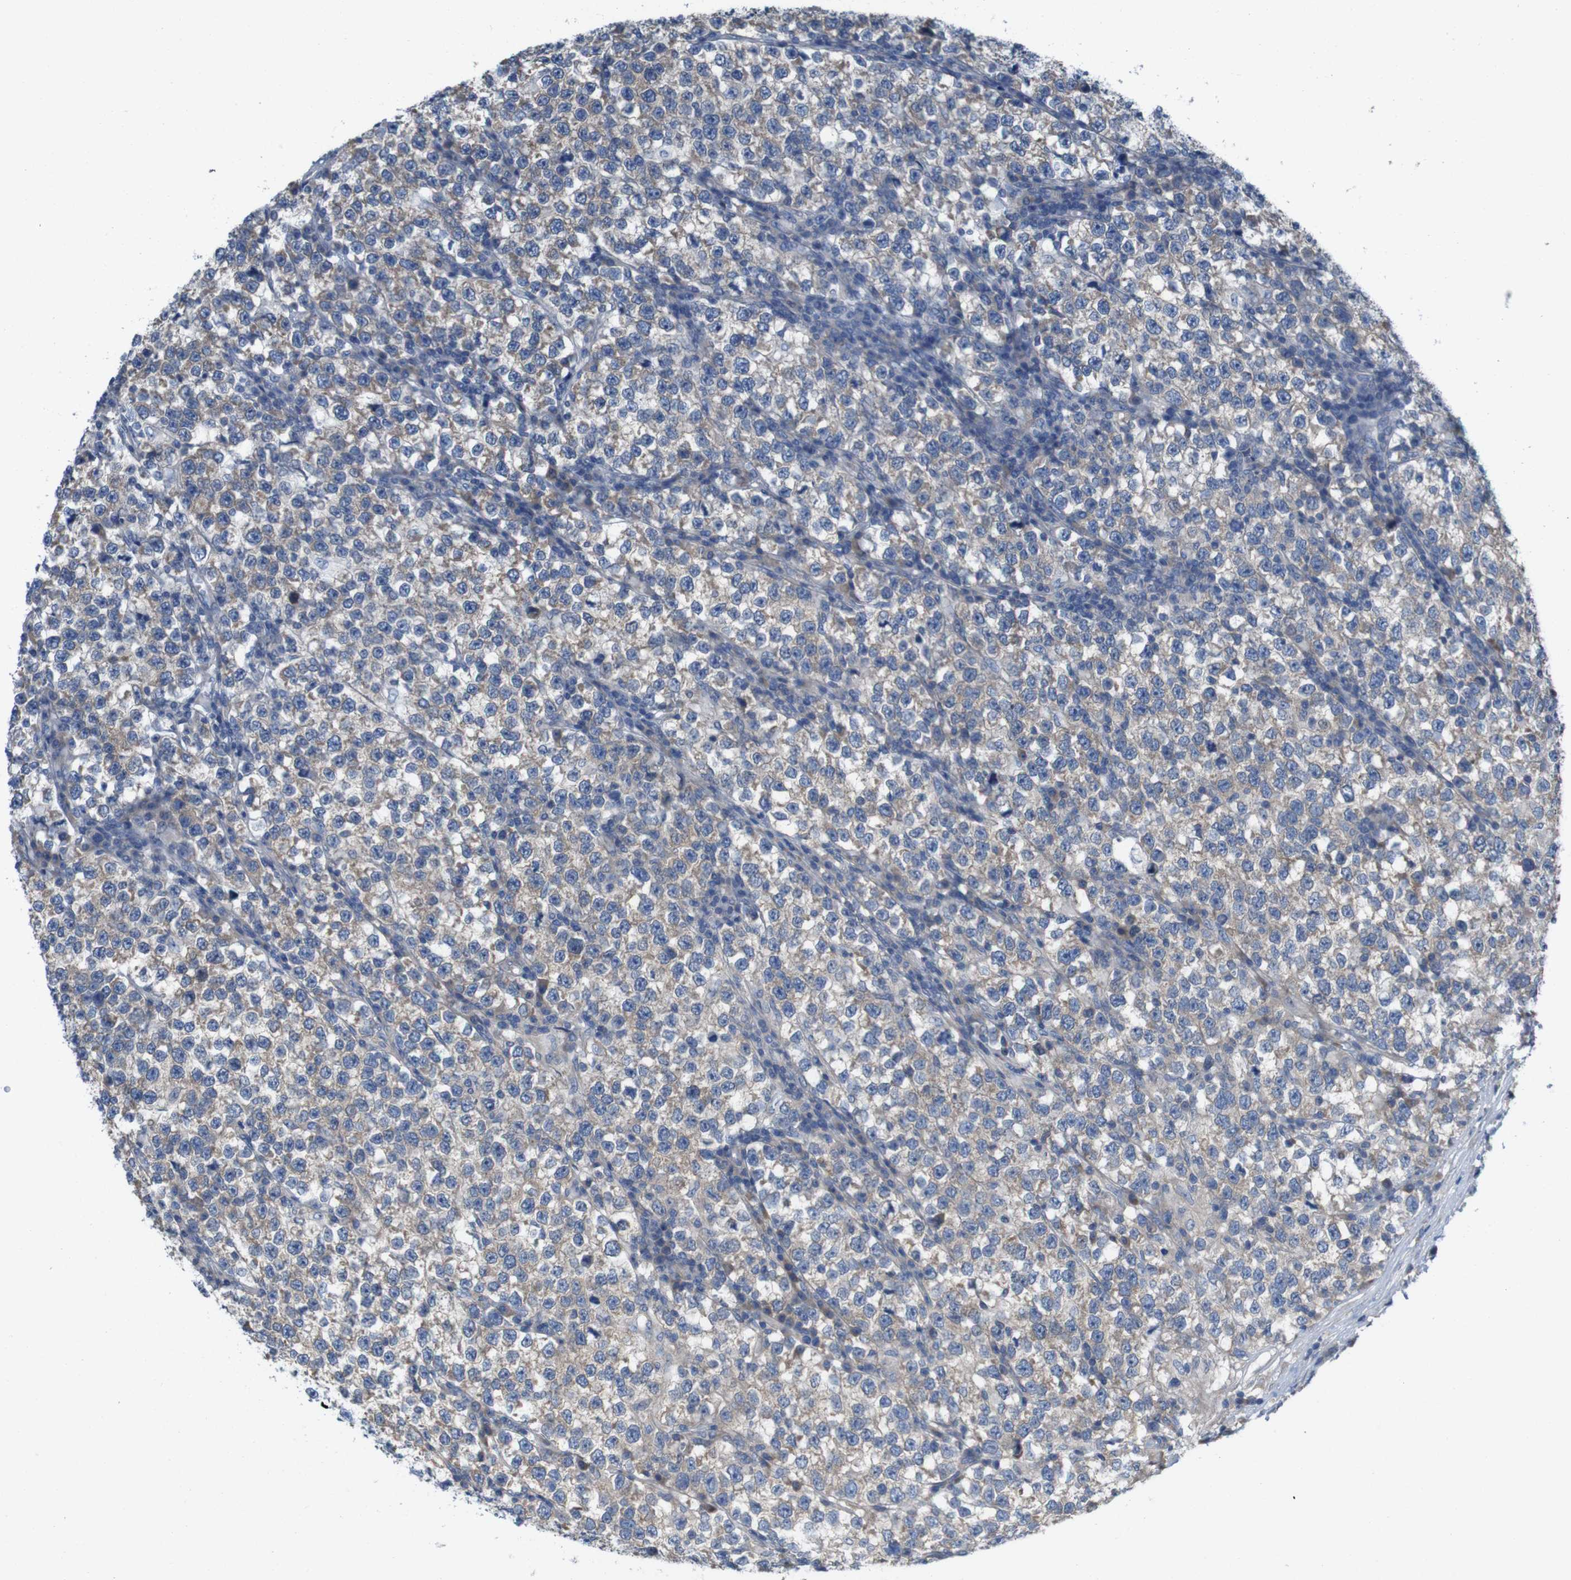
{"staining": {"intensity": "negative", "quantity": "none", "location": "none"}, "tissue": "testis cancer", "cell_type": "Tumor cells", "image_type": "cancer", "snomed": [{"axis": "morphology", "description": "Normal tissue, NOS"}, {"axis": "morphology", "description": "Seminoma, NOS"}, {"axis": "topography", "description": "Testis"}], "caption": "There is no significant staining in tumor cells of seminoma (testis).", "gene": "MYEOV", "patient": {"sex": "male", "age": 43}}